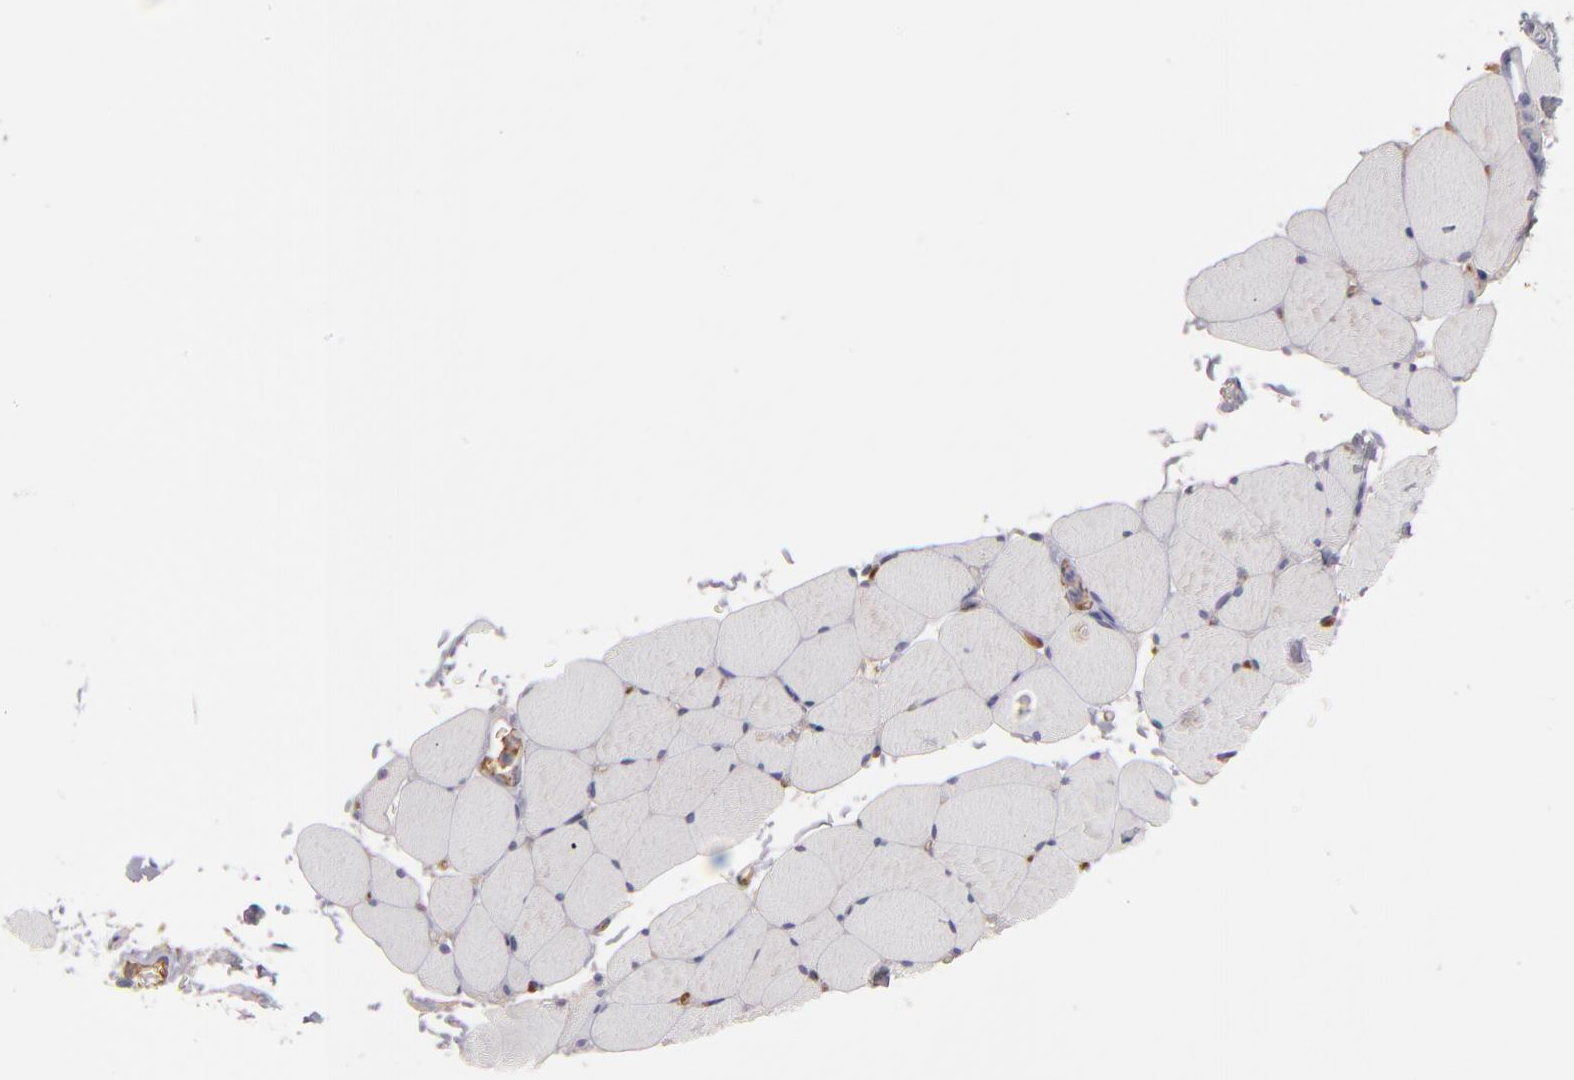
{"staining": {"intensity": "negative", "quantity": "none", "location": "none"}, "tissue": "skeletal muscle", "cell_type": "Myocytes", "image_type": "normal", "snomed": [{"axis": "morphology", "description": "Normal tissue, NOS"}, {"axis": "topography", "description": "Skeletal muscle"}, {"axis": "topography", "description": "Parathyroid gland"}], "caption": "Myocytes are negative for brown protein staining in normal skeletal muscle. The staining is performed using DAB (3,3'-diaminobenzidine) brown chromogen with nuclei counter-stained in using hematoxylin.", "gene": "ABCC4", "patient": {"sex": "female", "age": 37}}